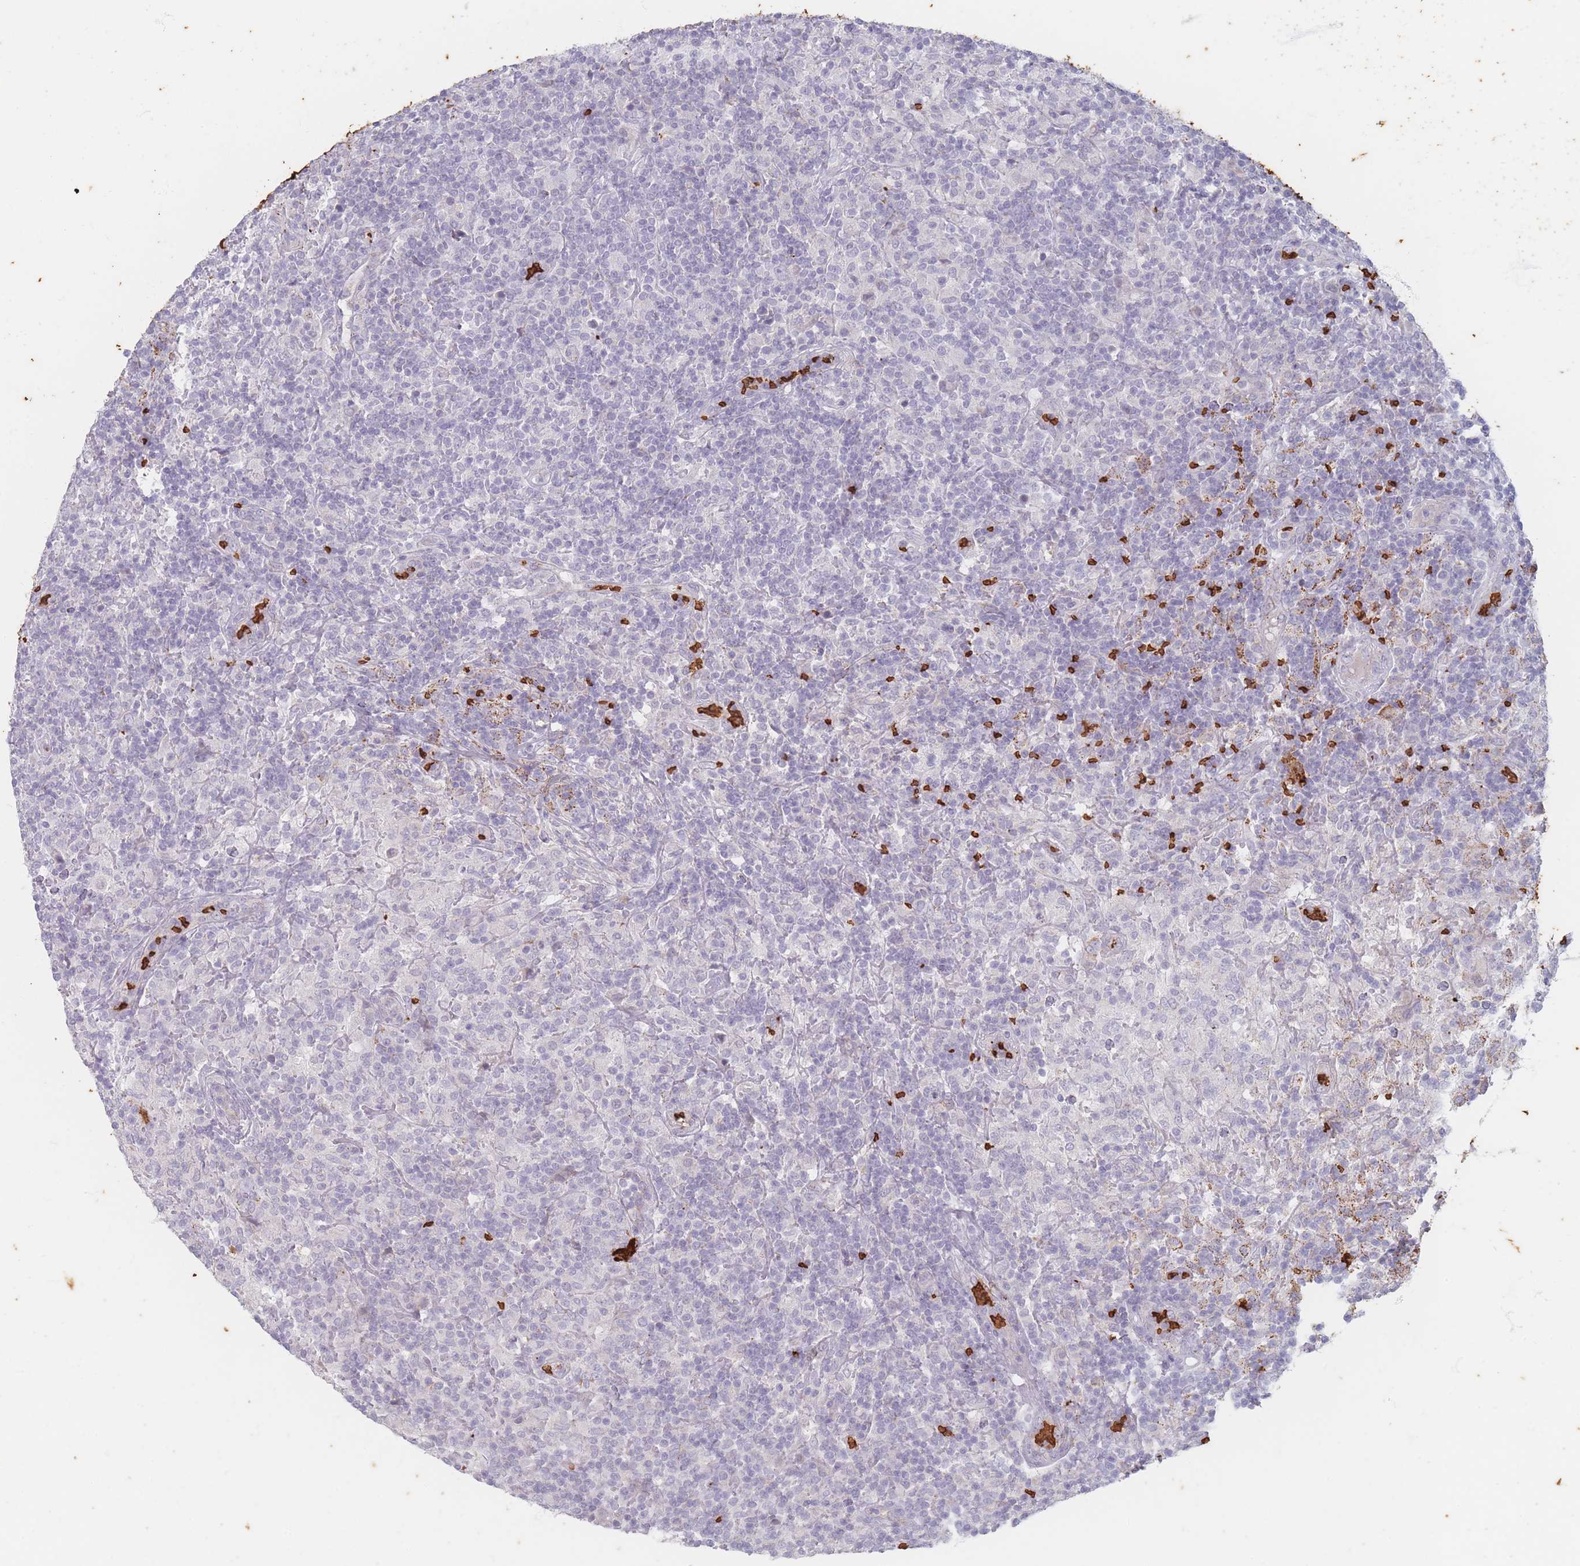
{"staining": {"intensity": "negative", "quantity": "none", "location": "none"}, "tissue": "lymphoma", "cell_type": "Tumor cells", "image_type": "cancer", "snomed": [{"axis": "morphology", "description": "Hodgkin's disease, NOS"}, {"axis": "topography", "description": "Lymph node"}], "caption": "This micrograph is of Hodgkin's disease stained with immunohistochemistry to label a protein in brown with the nuclei are counter-stained blue. There is no positivity in tumor cells. The staining was performed using DAB to visualize the protein expression in brown, while the nuclei were stained in blue with hematoxylin (Magnification: 20x).", "gene": "SLC2A6", "patient": {"sex": "male", "age": 70}}